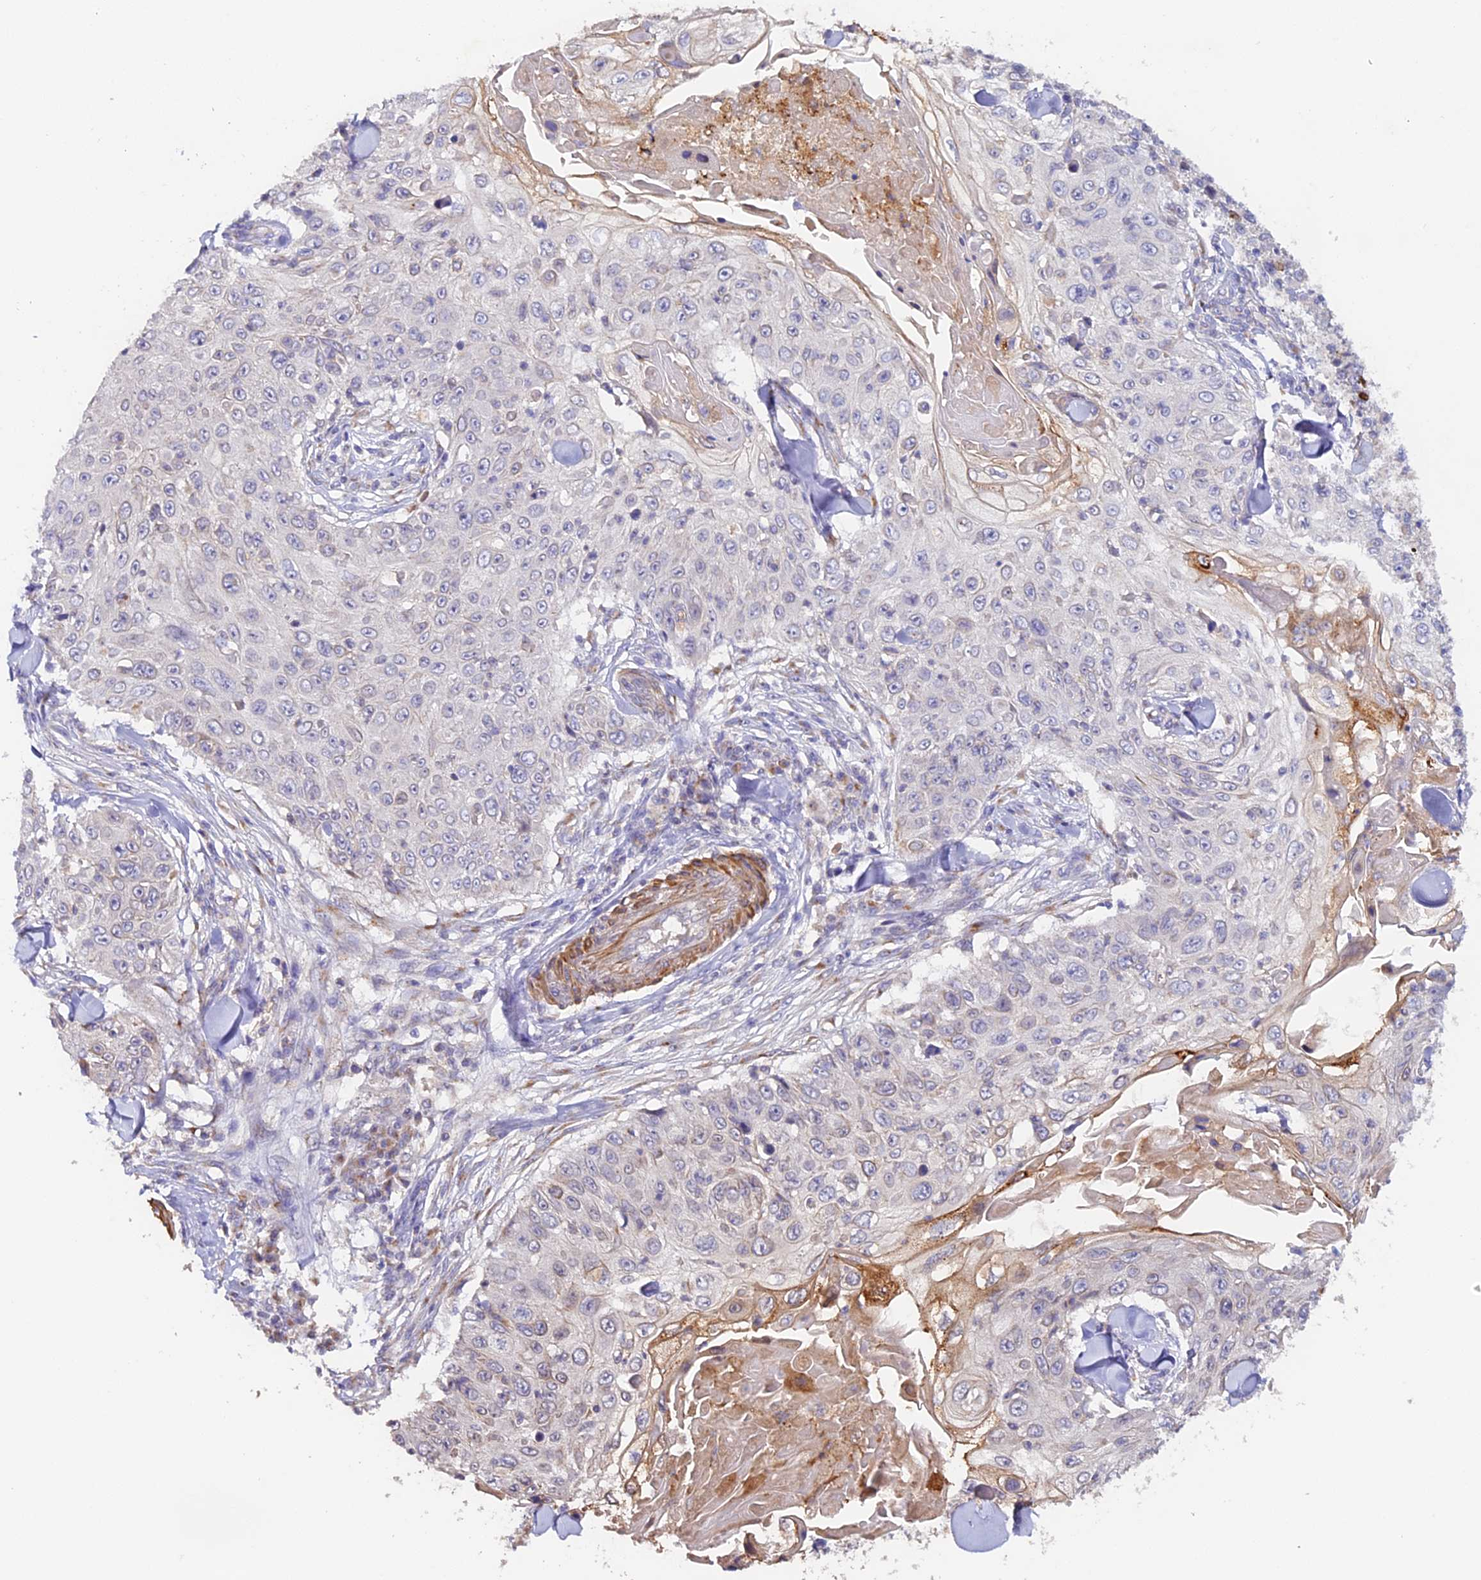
{"staining": {"intensity": "weak", "quantity": "<25%", "location": "cytoplasmic/membranous"}, "tissue": "skin cancer", "cell_type": "Tumor cells", "image_type": "cancer", "snomed": [{"axis": "morphology", "description": "Squamous cell carcinoma, NOS"}, {"axis": "topography", "description": "Skin"}], "caption": "A histopathology image of skin squamous cell carcinoma stained for a protein displays no brown staining in tumor cells.", "gene": "TANGO6", "patient": {"sex": "male", "age": 86}}